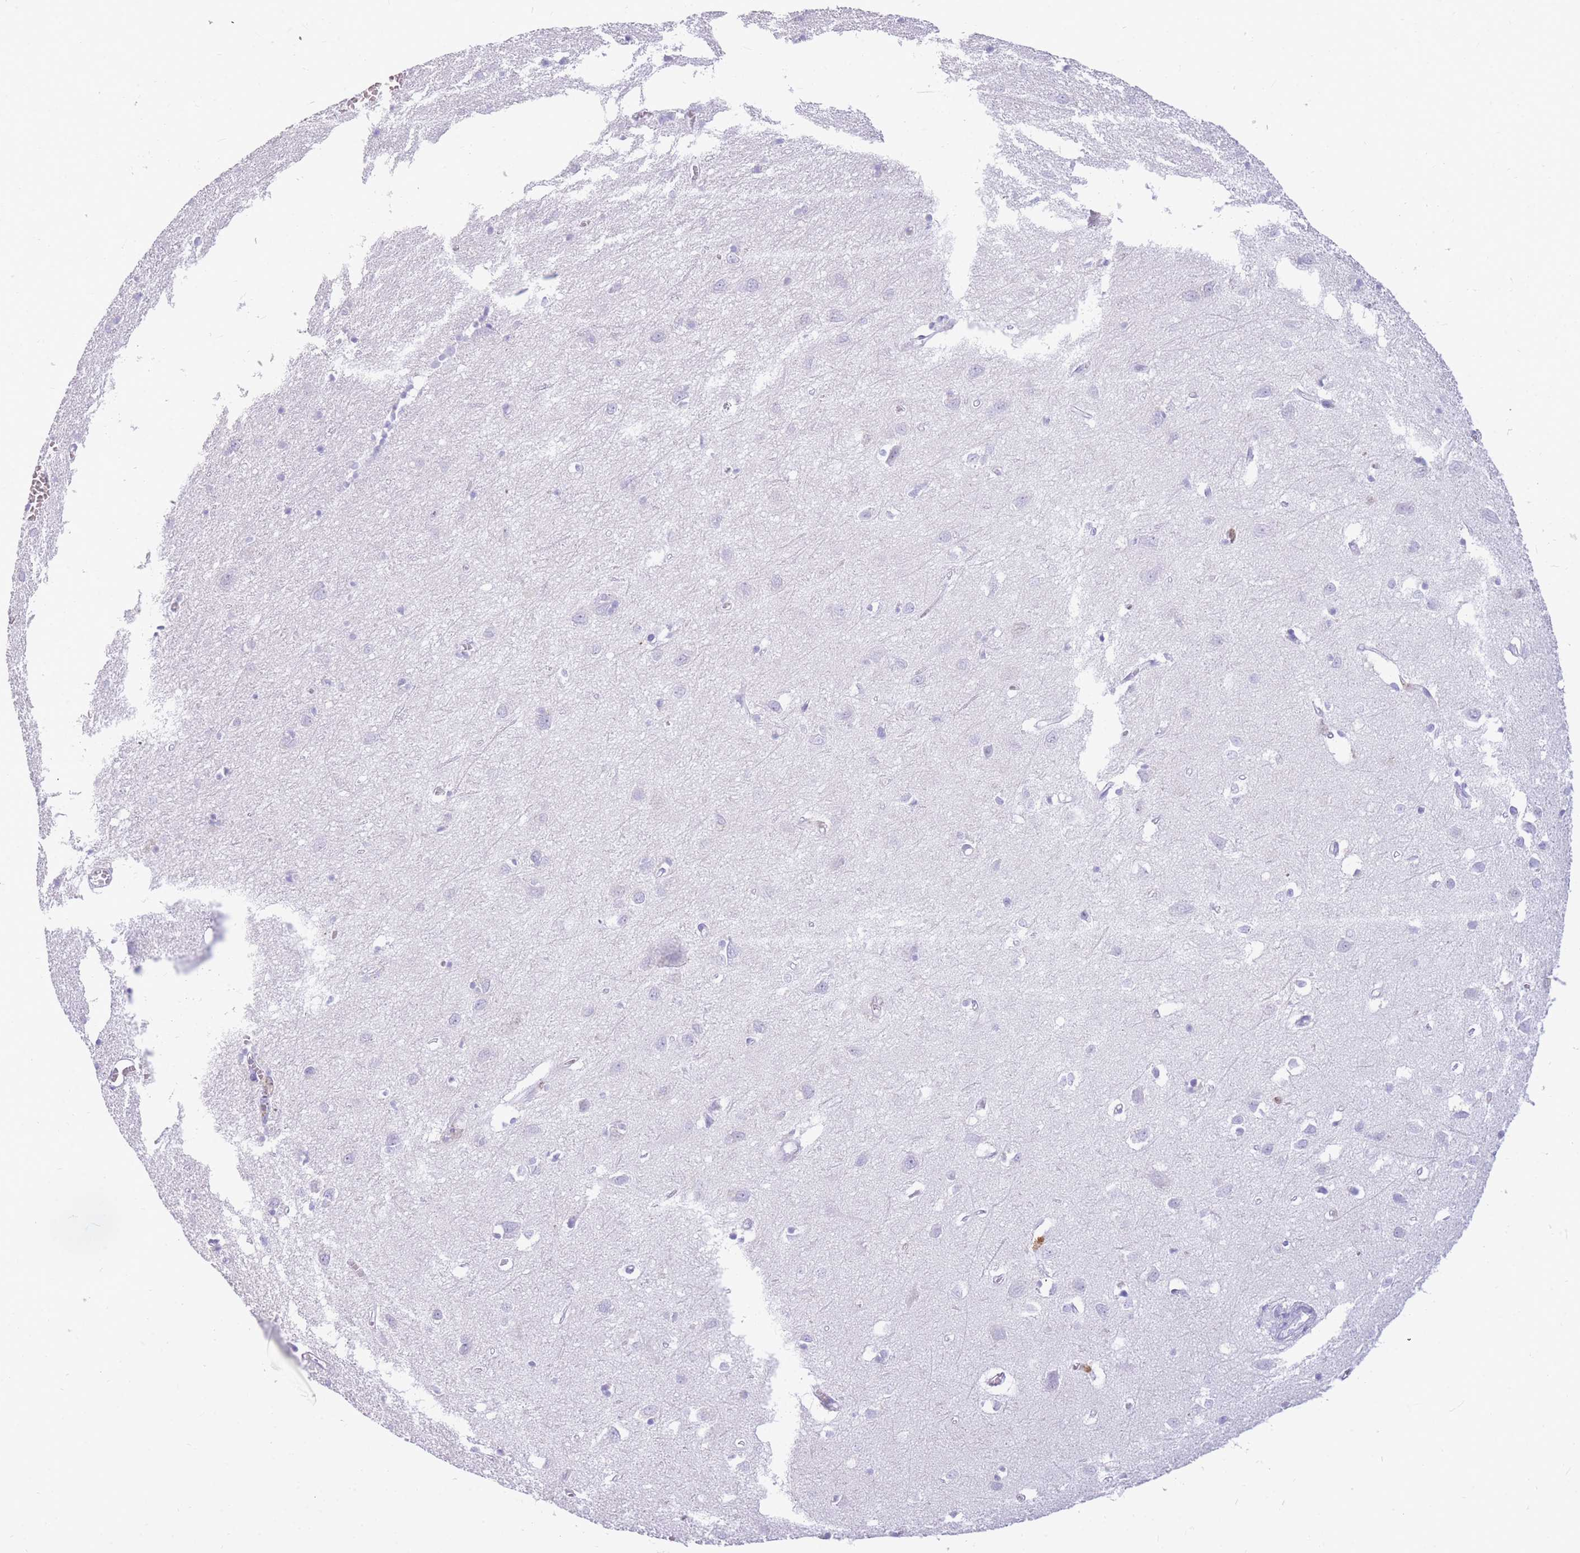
{"staining": {"intensity": "negative", "quantity": "none", "location": "none"}, "tissue": "cerebral cortex", "cell_type": "Endothelial cells", "image_type": "normal", "snomed": [{"axis": "morphology", "description": "Normal tissue, NOS"}, {"axis": "topography", "description": "Cerebral cortex"}], "caption": "Endothelial cells are negative for brown protein staining in benign cerebral cortex. (IHC, brightfield microscopy, high magnification).", "gene": "TPSAB1", "patient": {"sex": "female", "age": 64}}